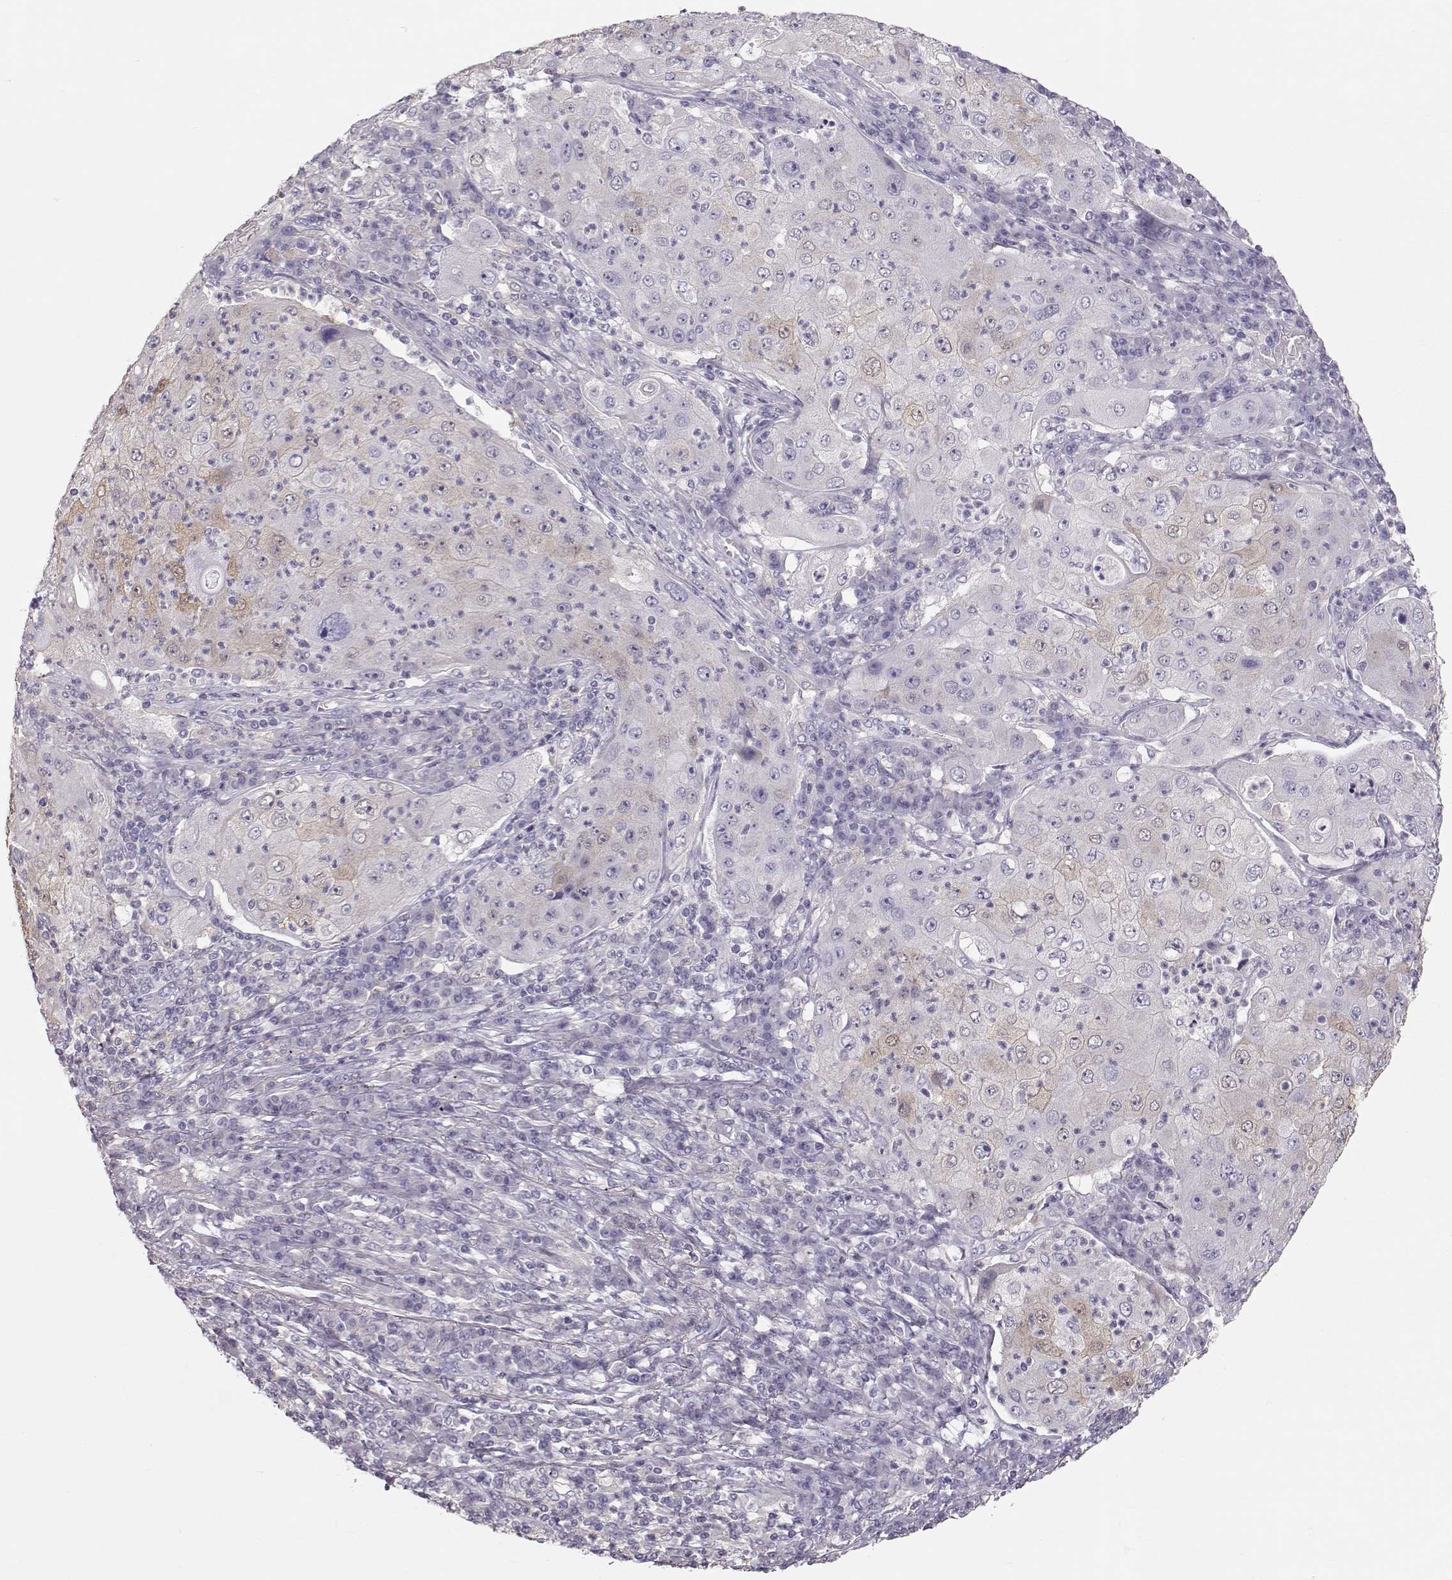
{"staining": {"intensity": "weak", "quantity": "<25%", "location": "cytoplasmic/membranous"}, "tissue": "lung cancer", "cell_type": "Tumor cells", "image_type": "cancer", "snomed": [{"axis": "morphology", "description": "Squamous cell carcinoma, NOS"}, {"axis": "topography", "description": "Lung"}], "caption": "Squamous cell carcinoma (lung) stained for a protein using immunohistochemistry reveals no expression tumor cells.", "gene": "POU1F1", "patient": {"sex": "female", "age": 59}}